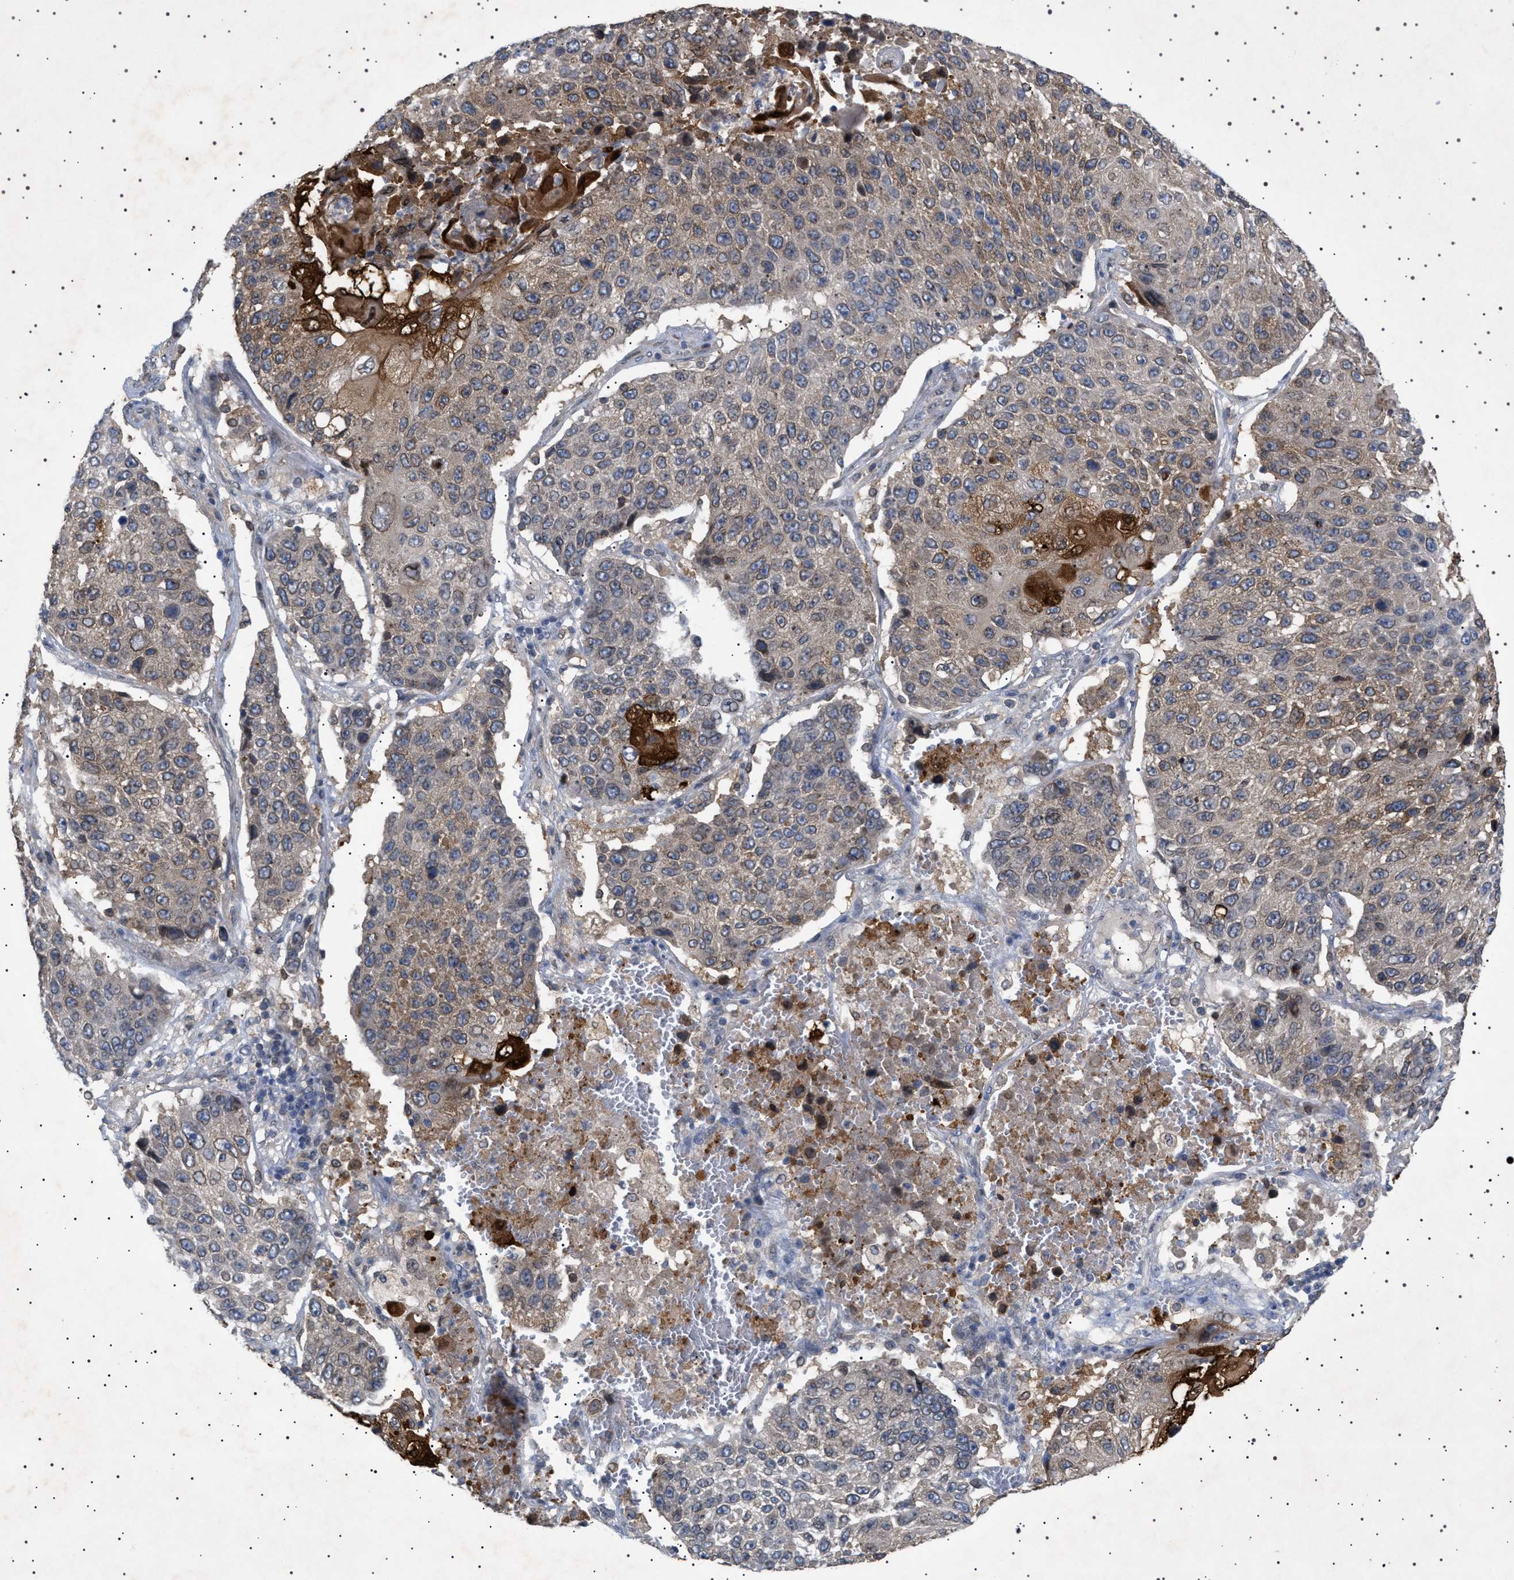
{"staining": {"intensity": "weak", "quantity": "<25%", "location": "cytoplasmic/membranous,nuclear"}, "tissue": "lung cancer", "cell_type": "Tumor cells", "image_type": "cancer", "snomed": [{"axis": "morphology", "description": "Squamous cell carcinoma, NOS"}, {"axis": "topography", "description": "Lung"}], "caption": "Micrograph shows no significant protein expression in tumor cells of lung cancer.", "gene": "NUP93", "patient": {"sex": "male", "age": 61}}